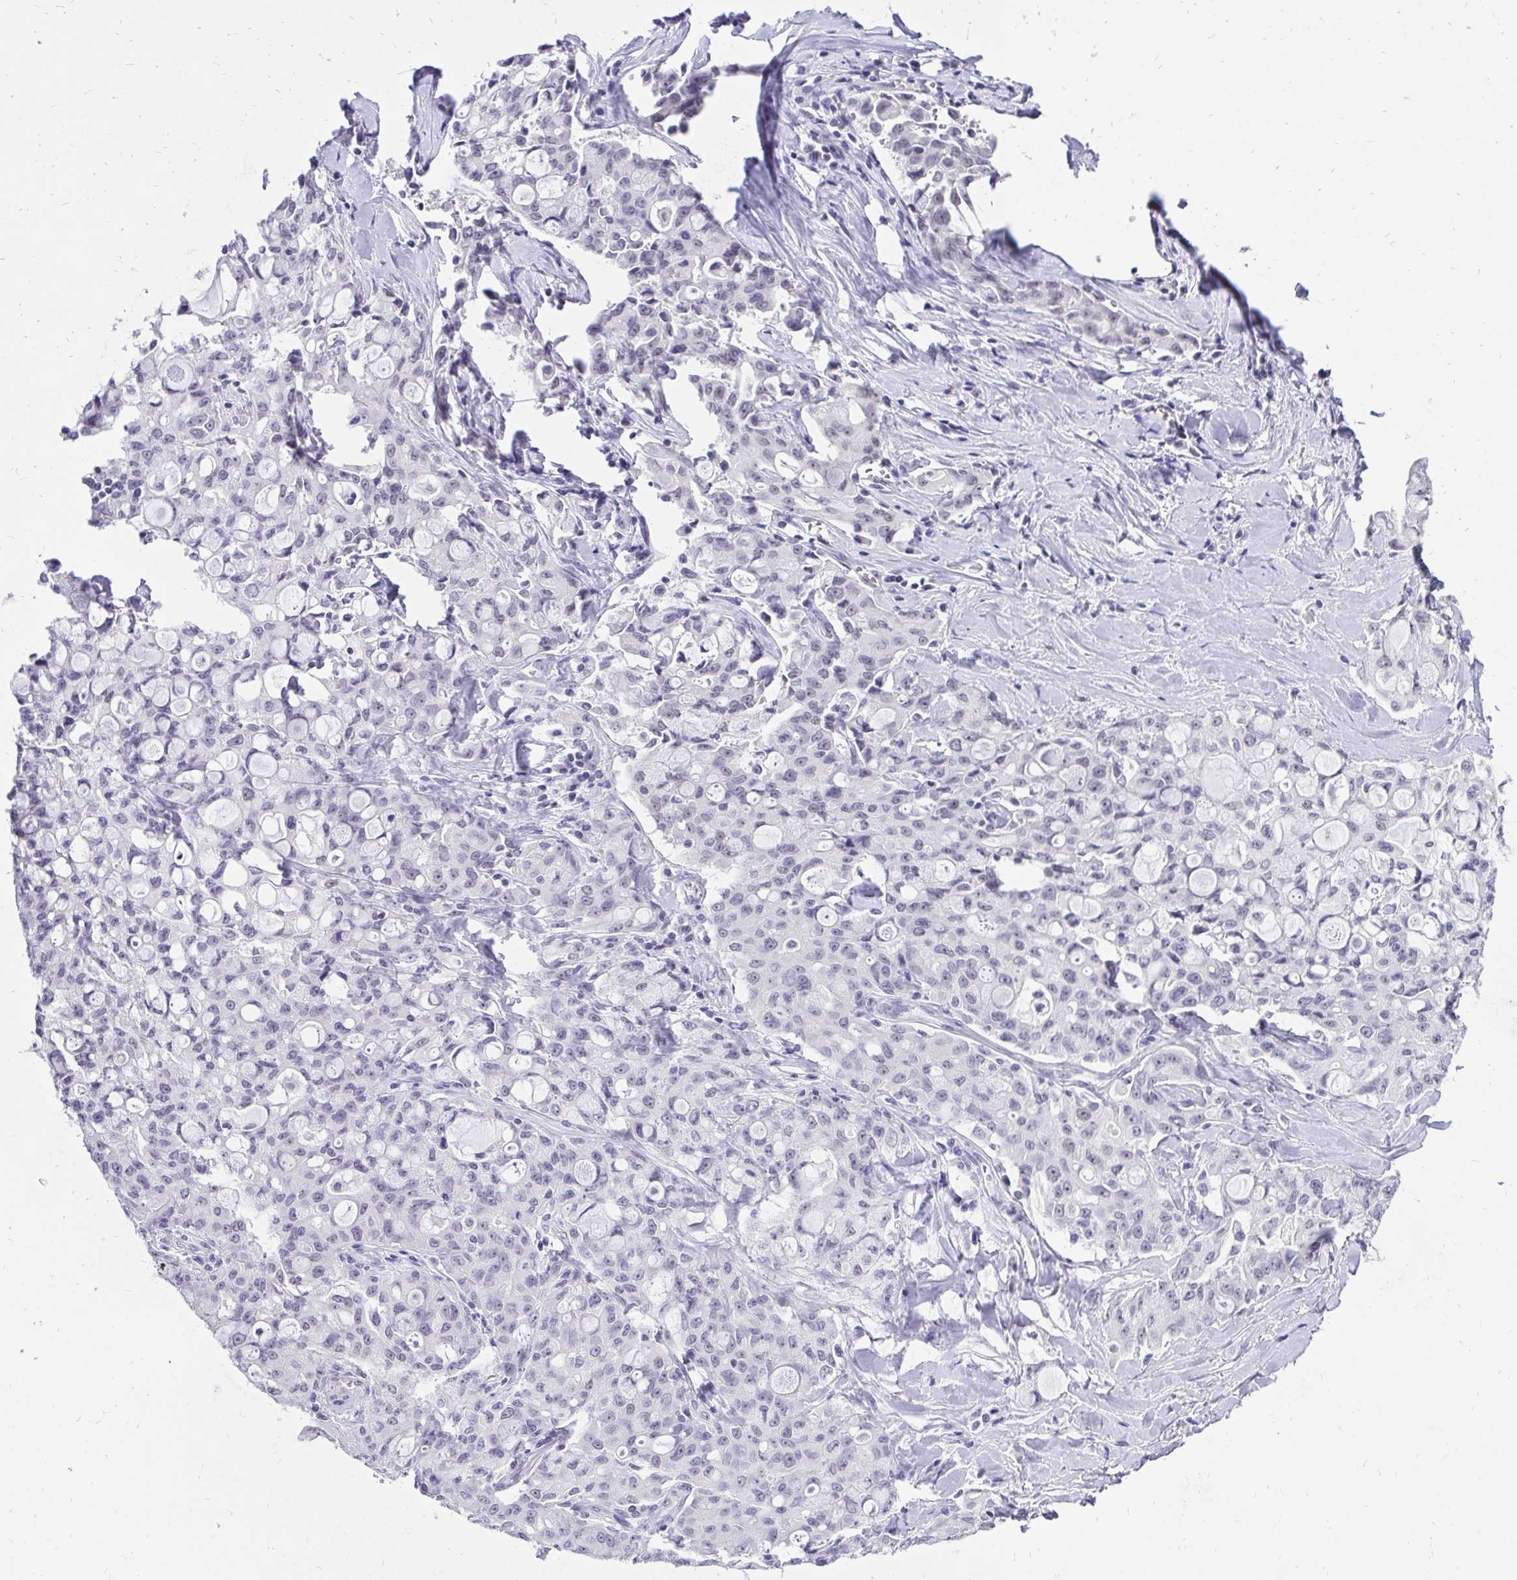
{"staining": {"intensity": "negative", "quantity": "none", "location": "none"}, "tissue": "lung cancer", "cell_type": "Tumor cells", "image_type": "cancer", "snomed": [{"axis": "morphology", "description": "Adenocarcinoma, NOS"}, {"axis": "topography", "description": "Lung"}], "caption": "High power microscopy histopathology image of an immunohistochemistry (IHC) photomicrograph of adenocarcinoma (lung), revealing no significant staining in tumor cells.", "gene": "ZNF860", "patient": {"sex": "female", "age": 44}}